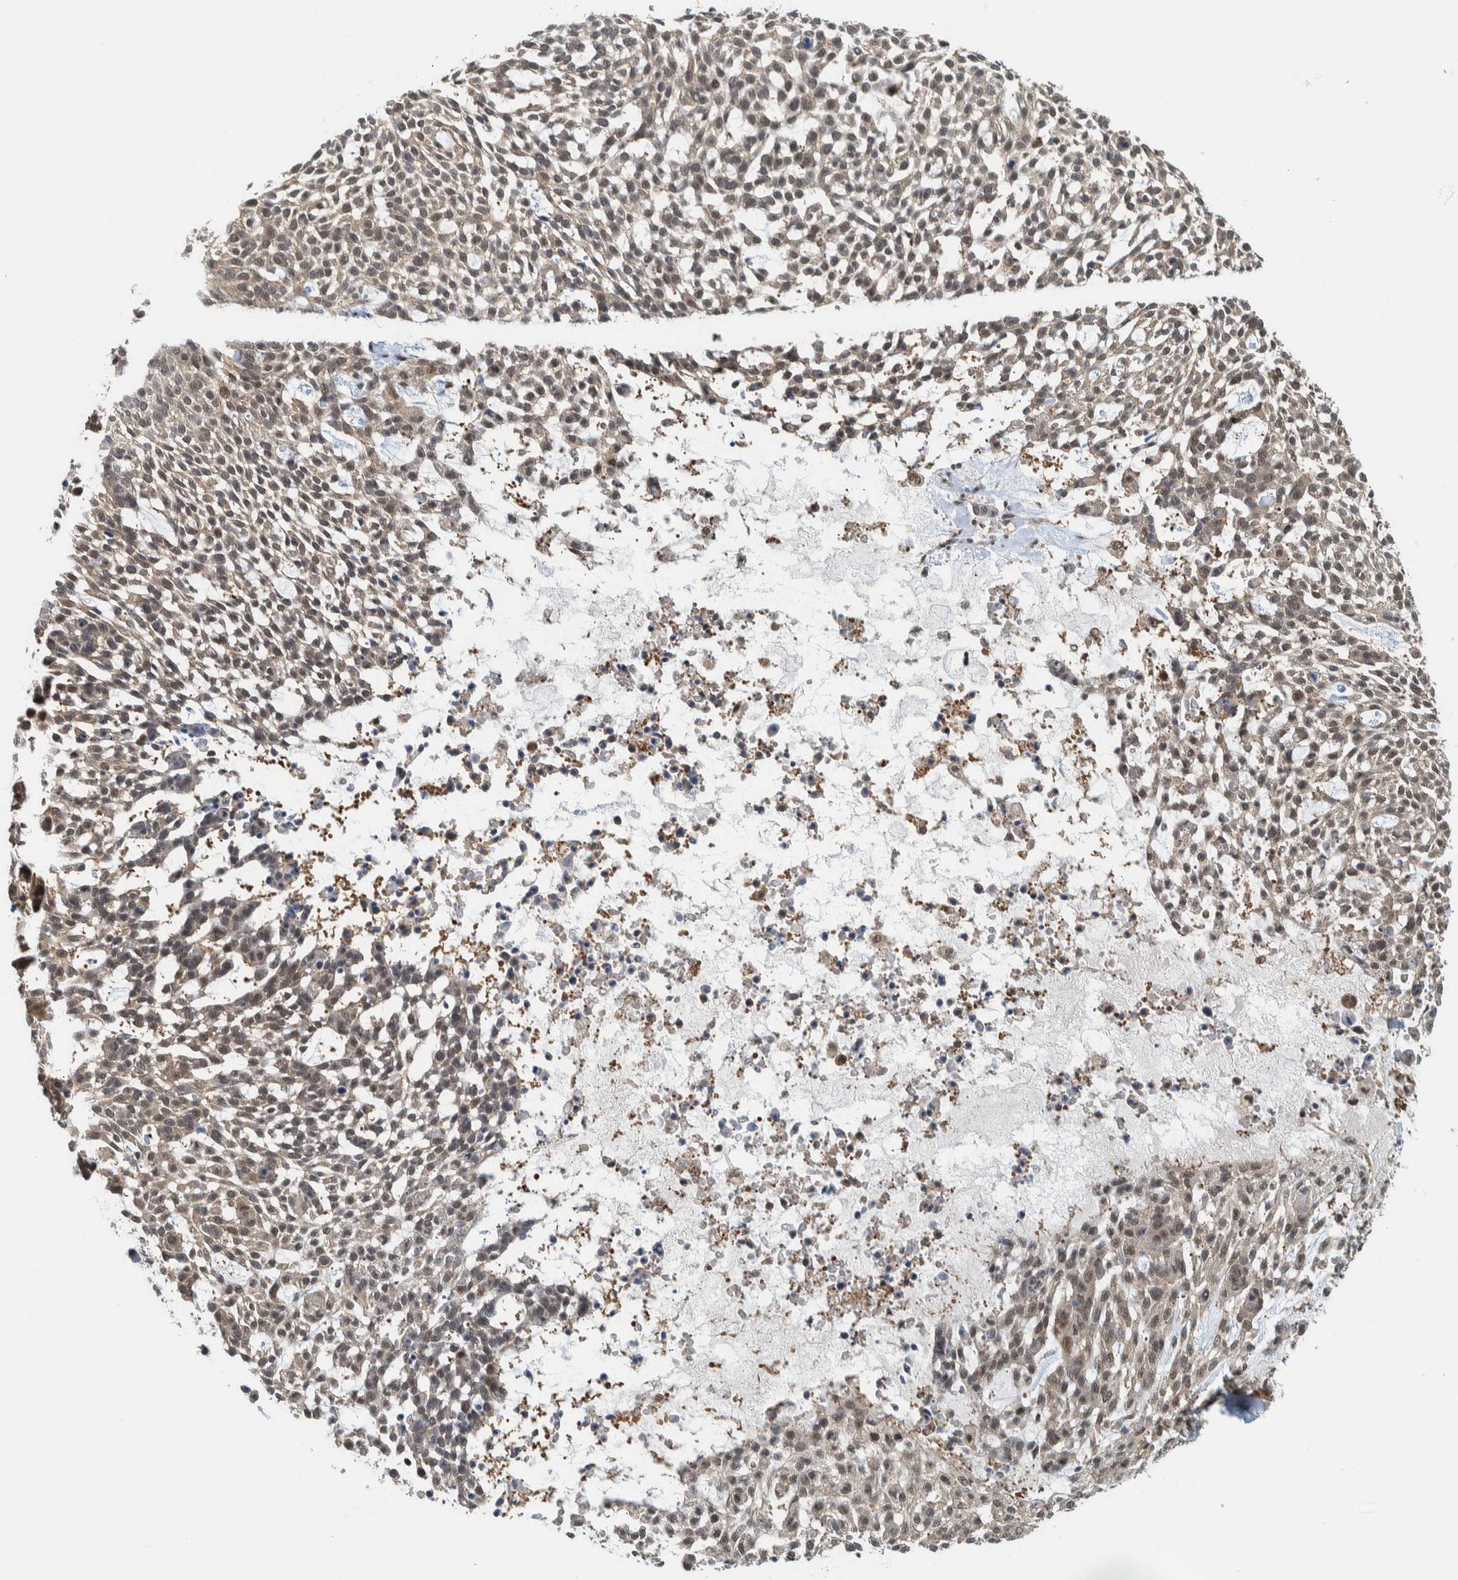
{"staining": {"intensity": "moderate", "quantity": "25%-75%", "location": "cytoplasmic/membranous"}, "tissue": "skin cancer", "cell_type": "Tumor cells", "image_type": "cancer", "snomed": [{"axis": "morphology", "description": "Basal cell carcinoma"}, {"axis": "topography", "description": "Skin"}], "caption": "Immunohistochemical staining of human skin cancer exhibits medium levels of moderate cytoplasmic/membranous protein expression in about 25%-75% of tumor cells. The staining was performed using DAB to visualize the protein expression in brown, while the nuclei were stained in blue with hematoxylin (Magnification: 20x).", "gene": "COPS3", "patient": {"sex": "female", "age": 64}}